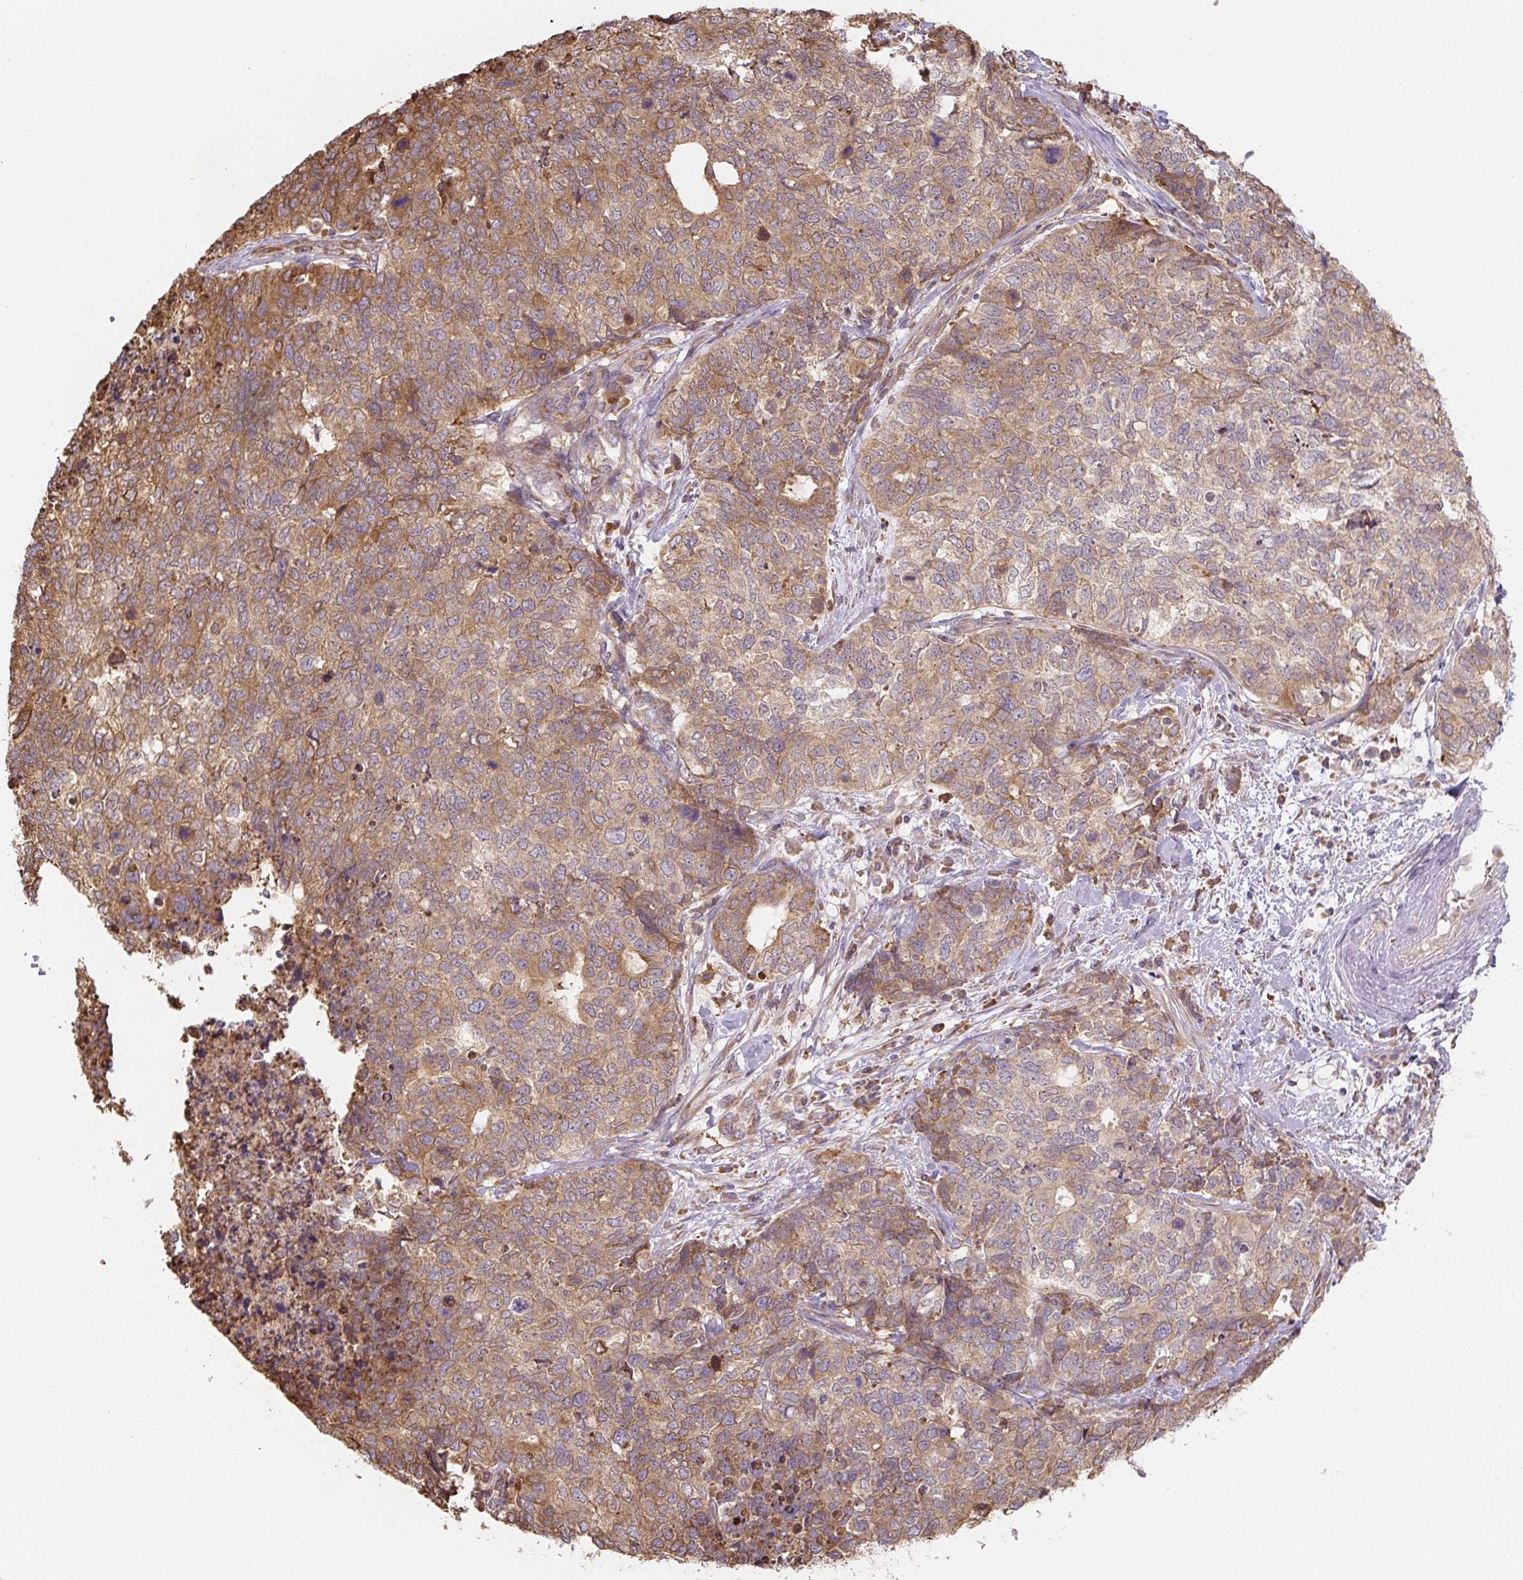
{"staining": {"intensity": "moderate", "quantity": ">75%", "location": "cytoplasmic/membranous"}, "tissue": "cervical cancer", "cell_type": "Tumor cells", "image_type": "cancer", "snomed": [{"axis": "morphology", "description": "Squamous cell carcinoma, NOS"}, {"axis": "topography", "description": "Cervix"}], "caption": "Immunohistochemistry staining of squamous cell carcinoma (cervical), which shows medium levels of moderate cytoplasmic/membranous staining in approximately >75% of tumor cells indicating moderate cytoplasmic/membranous protein positivity. The staining was performed using DAB (brown) for protein detection and nuclei were counterstained in hematoxylin (blue).", "gene": "RASA1", "patient": {"sex": "female", "age": 63}}